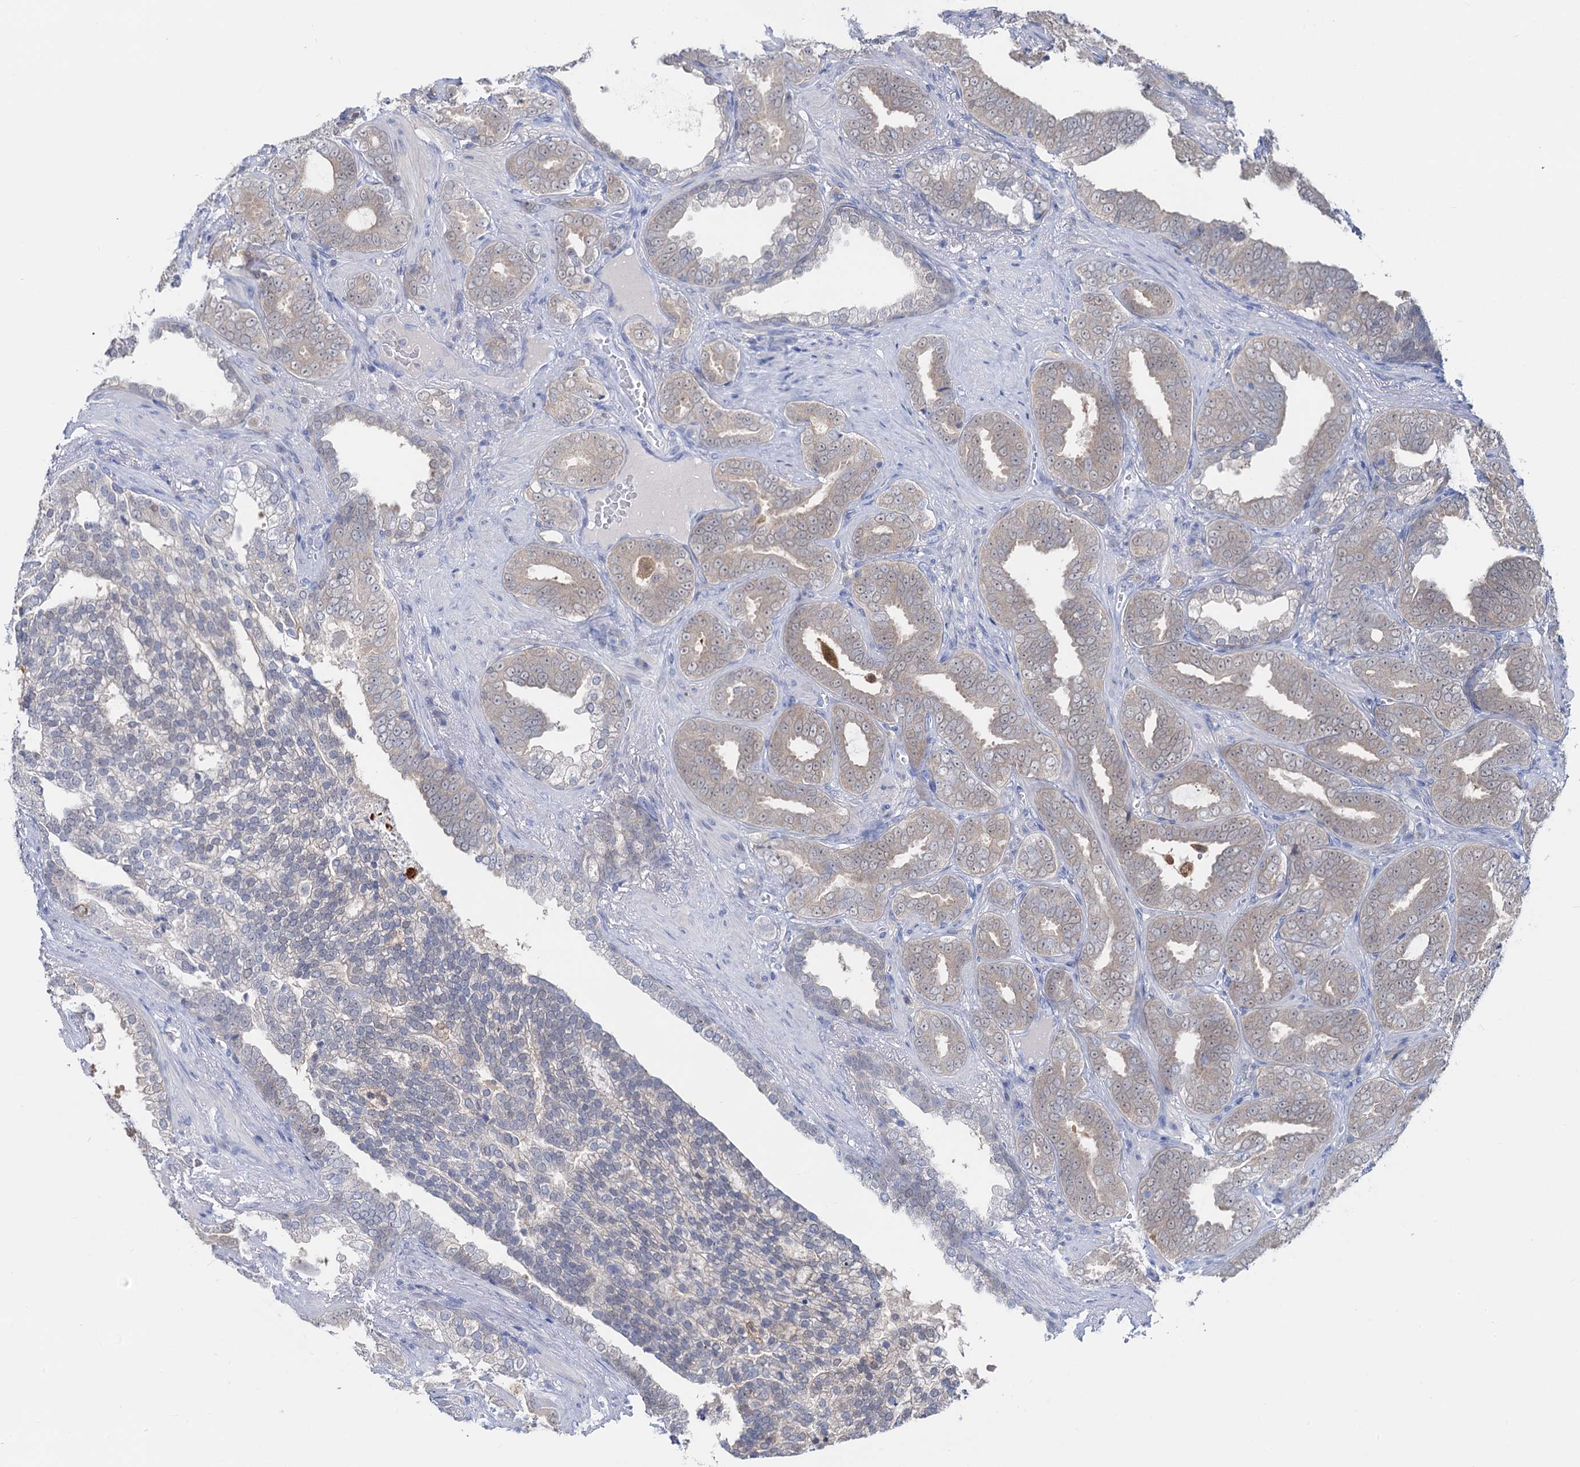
{"staining": {"intensity": "negative", "quantity": "none", "location": "none"}, "tissue": "prostate cancer", "cell_type": "Tumor cells", "image_type": "cancer", "snomed": [{"axis": "morphology", "description": "Adenocarcinoma, High grade"}, {"axis": "topography", "description": "Prostate and seminal vesicle, NOS"}], "caption": "This is a histopathology image of immunohistochemistry staining of prostate cancer (high-grade adenocarcinoma), which shows no expression in tumor cells.", "gene": "FAH", "patient": {"sex": "male", "age": 67}}